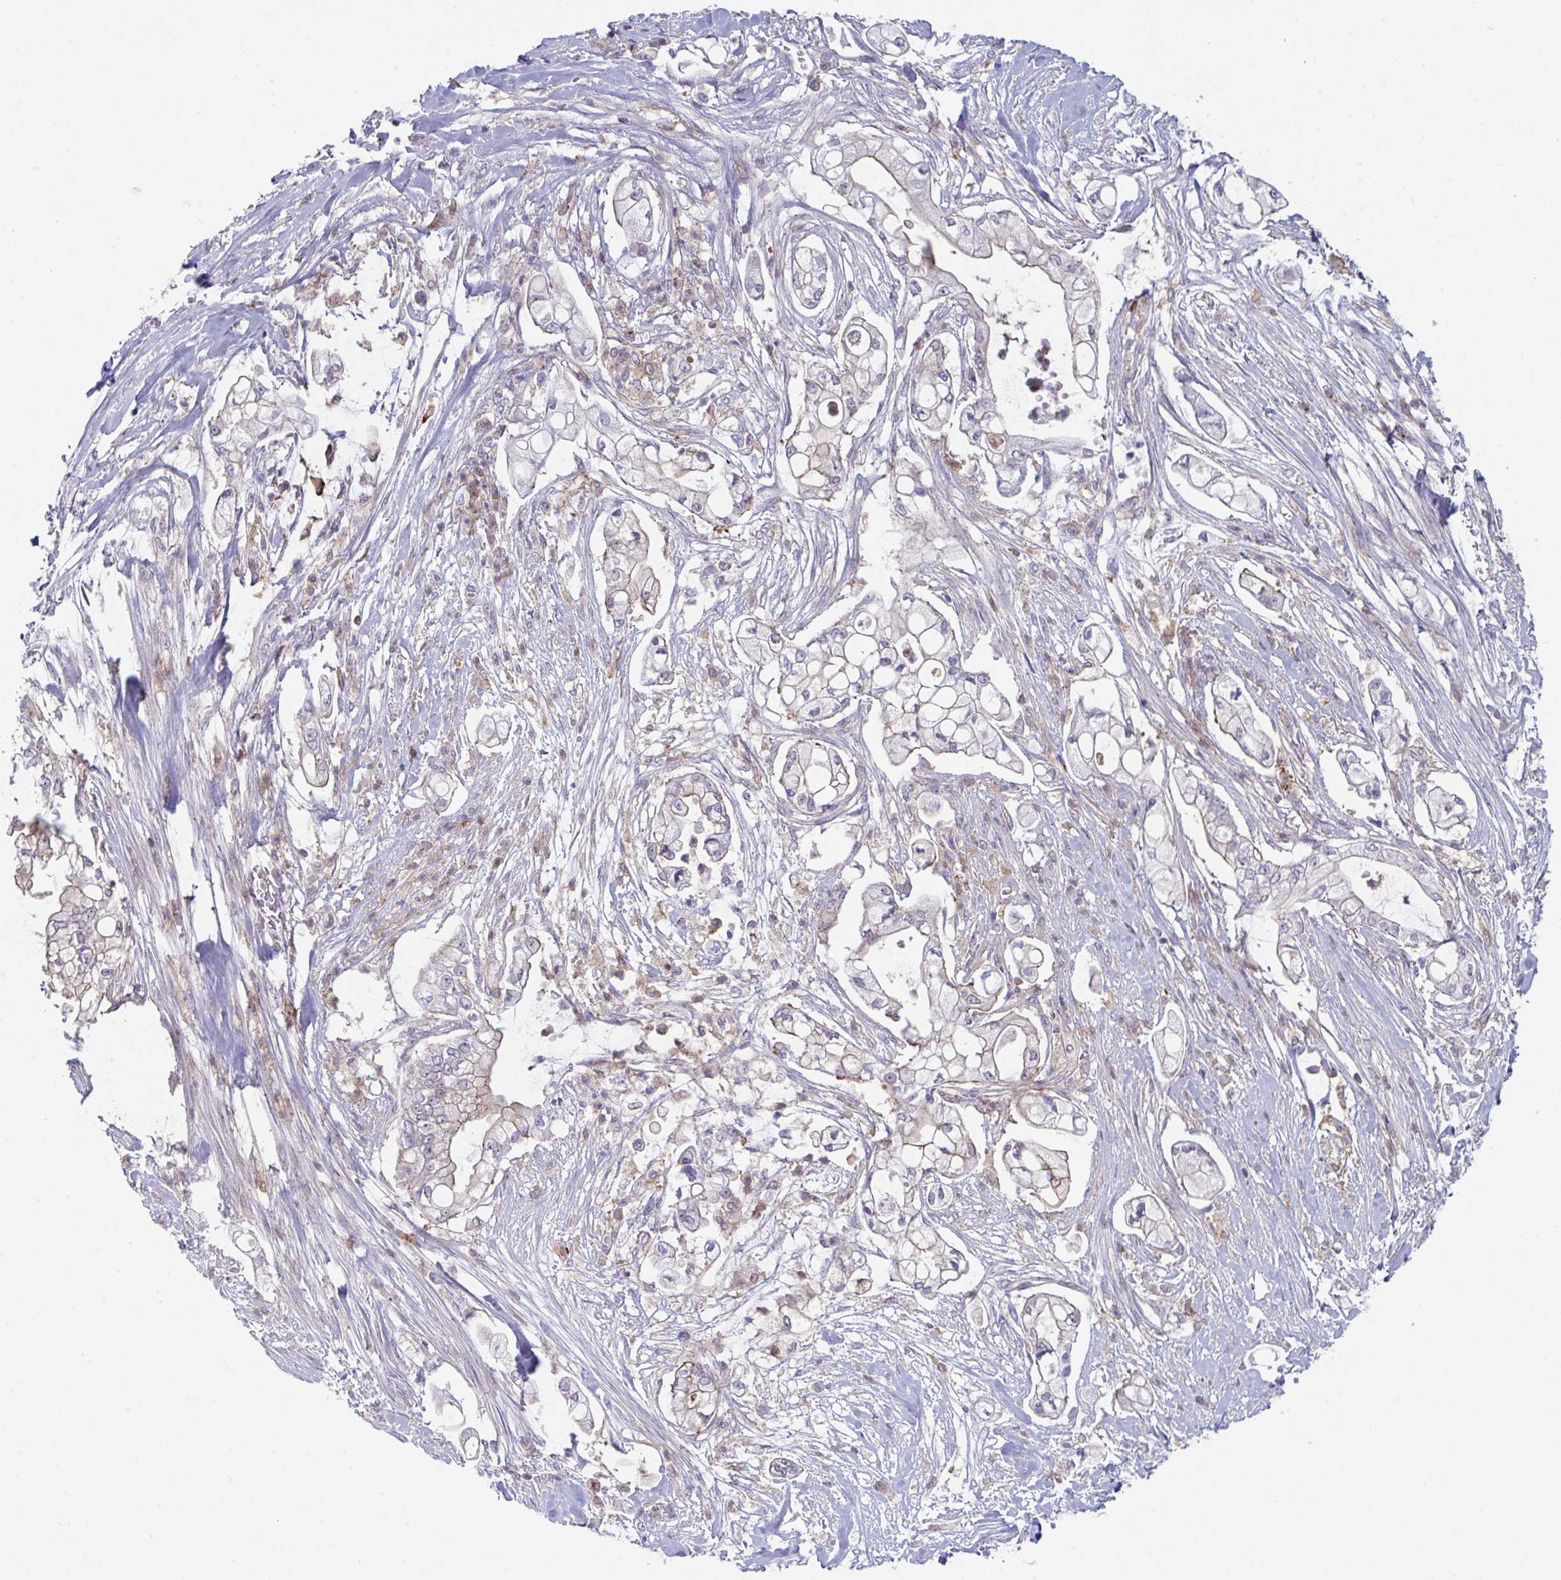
{"staining": {"intensity": "moderate", "quantity": "25%-75%", "location": "cytoplasmic/membranous"}, "tissue": "pancreatic cancer", "cell_type": "Tumor cells", "image_type": "cancer", "snomed": [{"axis": "morphology", "description": "Adenocarcinoma, NOS"}, {"axis": "topography", "description": "Pancreas"}], "caption": "The micrograph displays staining of pancreatic adenocarcinoma, revealing moderate cytoplasmic/membranous protein positivity (brown color) within tumor cells. The staining is performed using DAB brown chromogen to label protein expression. The nuclei are counter-stained blue using hematoxylin.", "gene": "DISP2", "patient": {"sex": "female", "age": 69}}